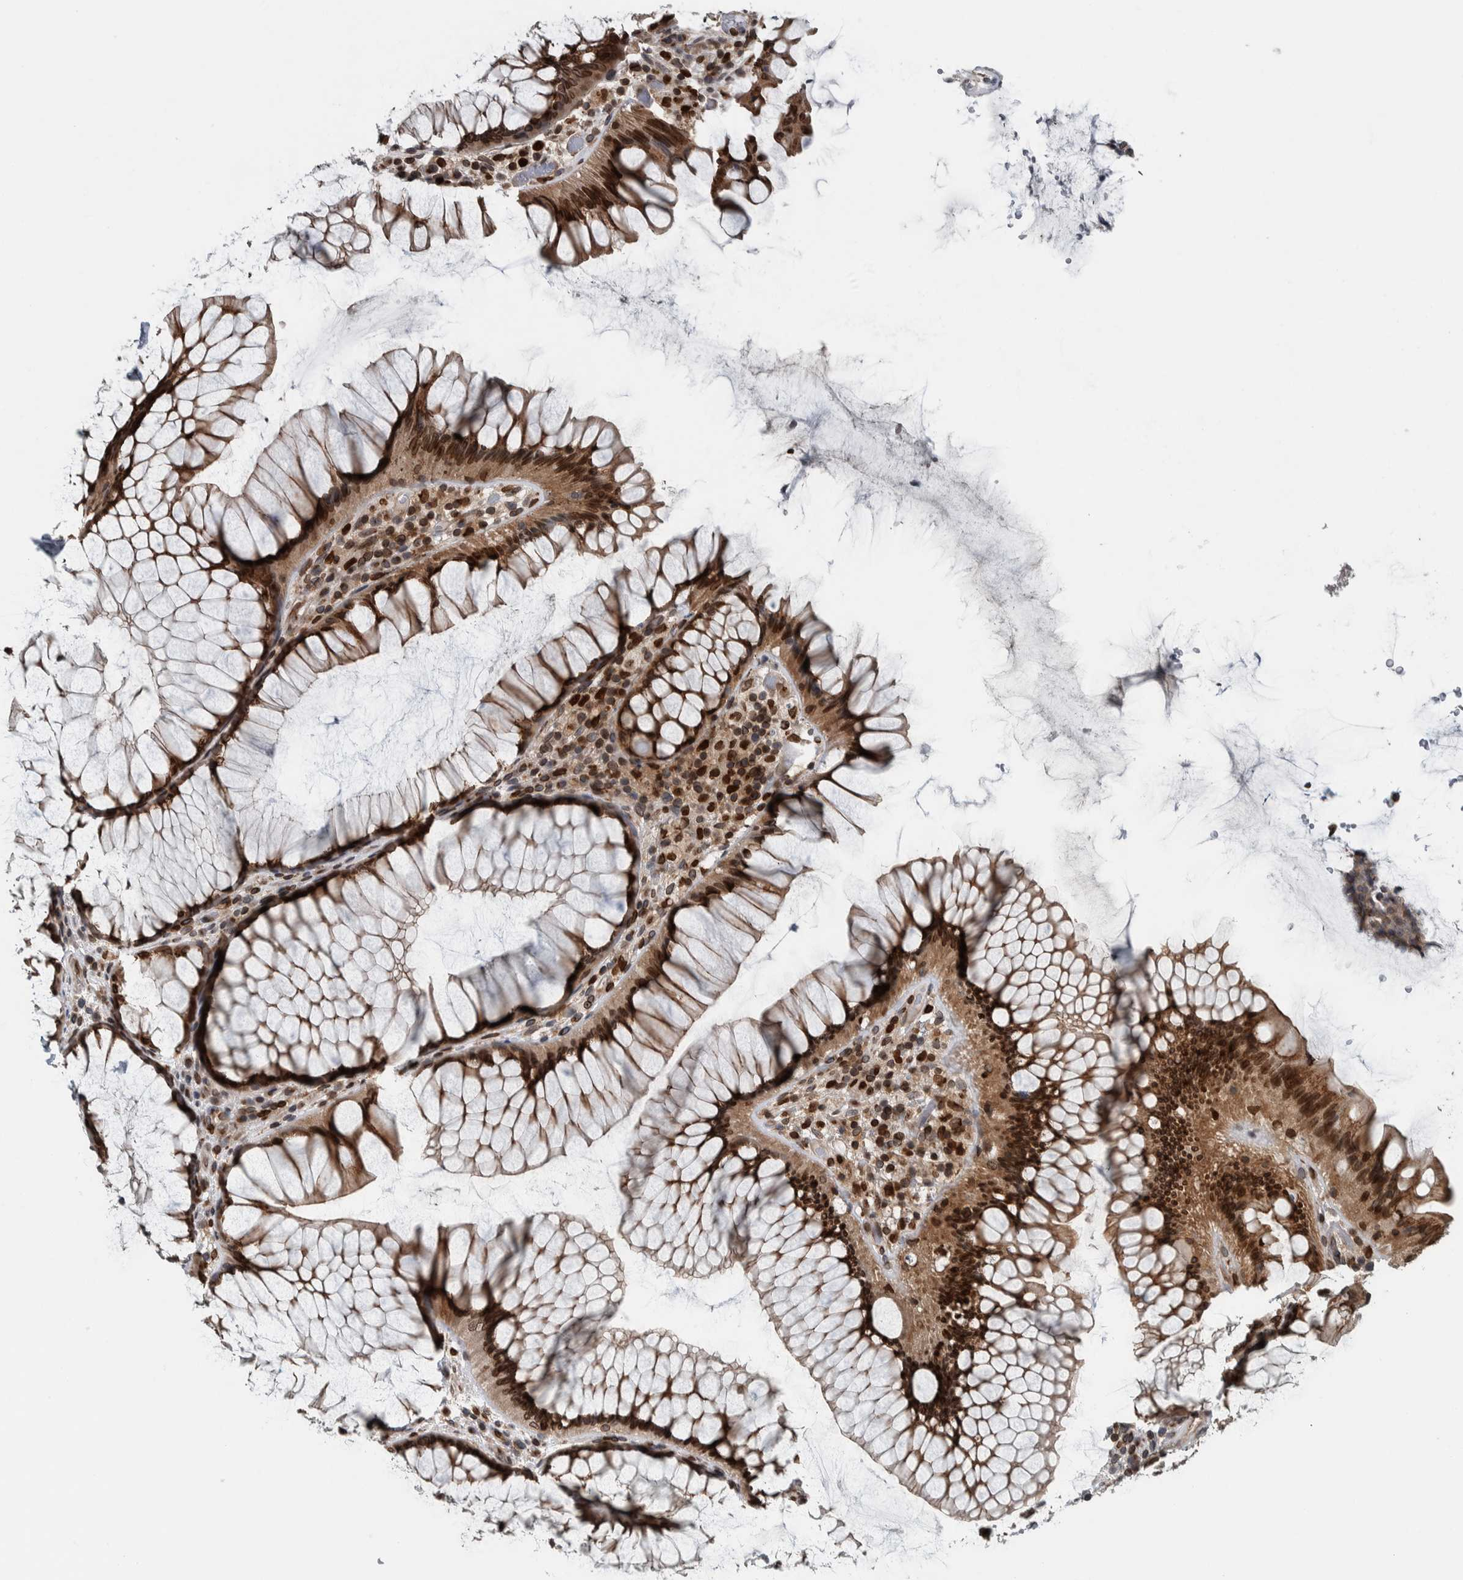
{"staining": {"intensity": "strong", "quantity": ">75%", "location": "cytoplasmic/membranous,nuclear"}, "tissue": "rectum", "cell_type": "Glandular cells", "image_type": "normal", "snomed": [{"axis": "morphology", "description": "Normal tissue, NOS"}, {"axis": "topography", "description": "Rectum"}], "caption": "Immunohistochemical staining of unremarkable human rectum exhibits >75% levels of strong cytoplasmic/membranous,nuclear protein expression in about >75% of glandular cells.", "gene": "FAM135B", "patient": {"sex": "male", "age": 51}}